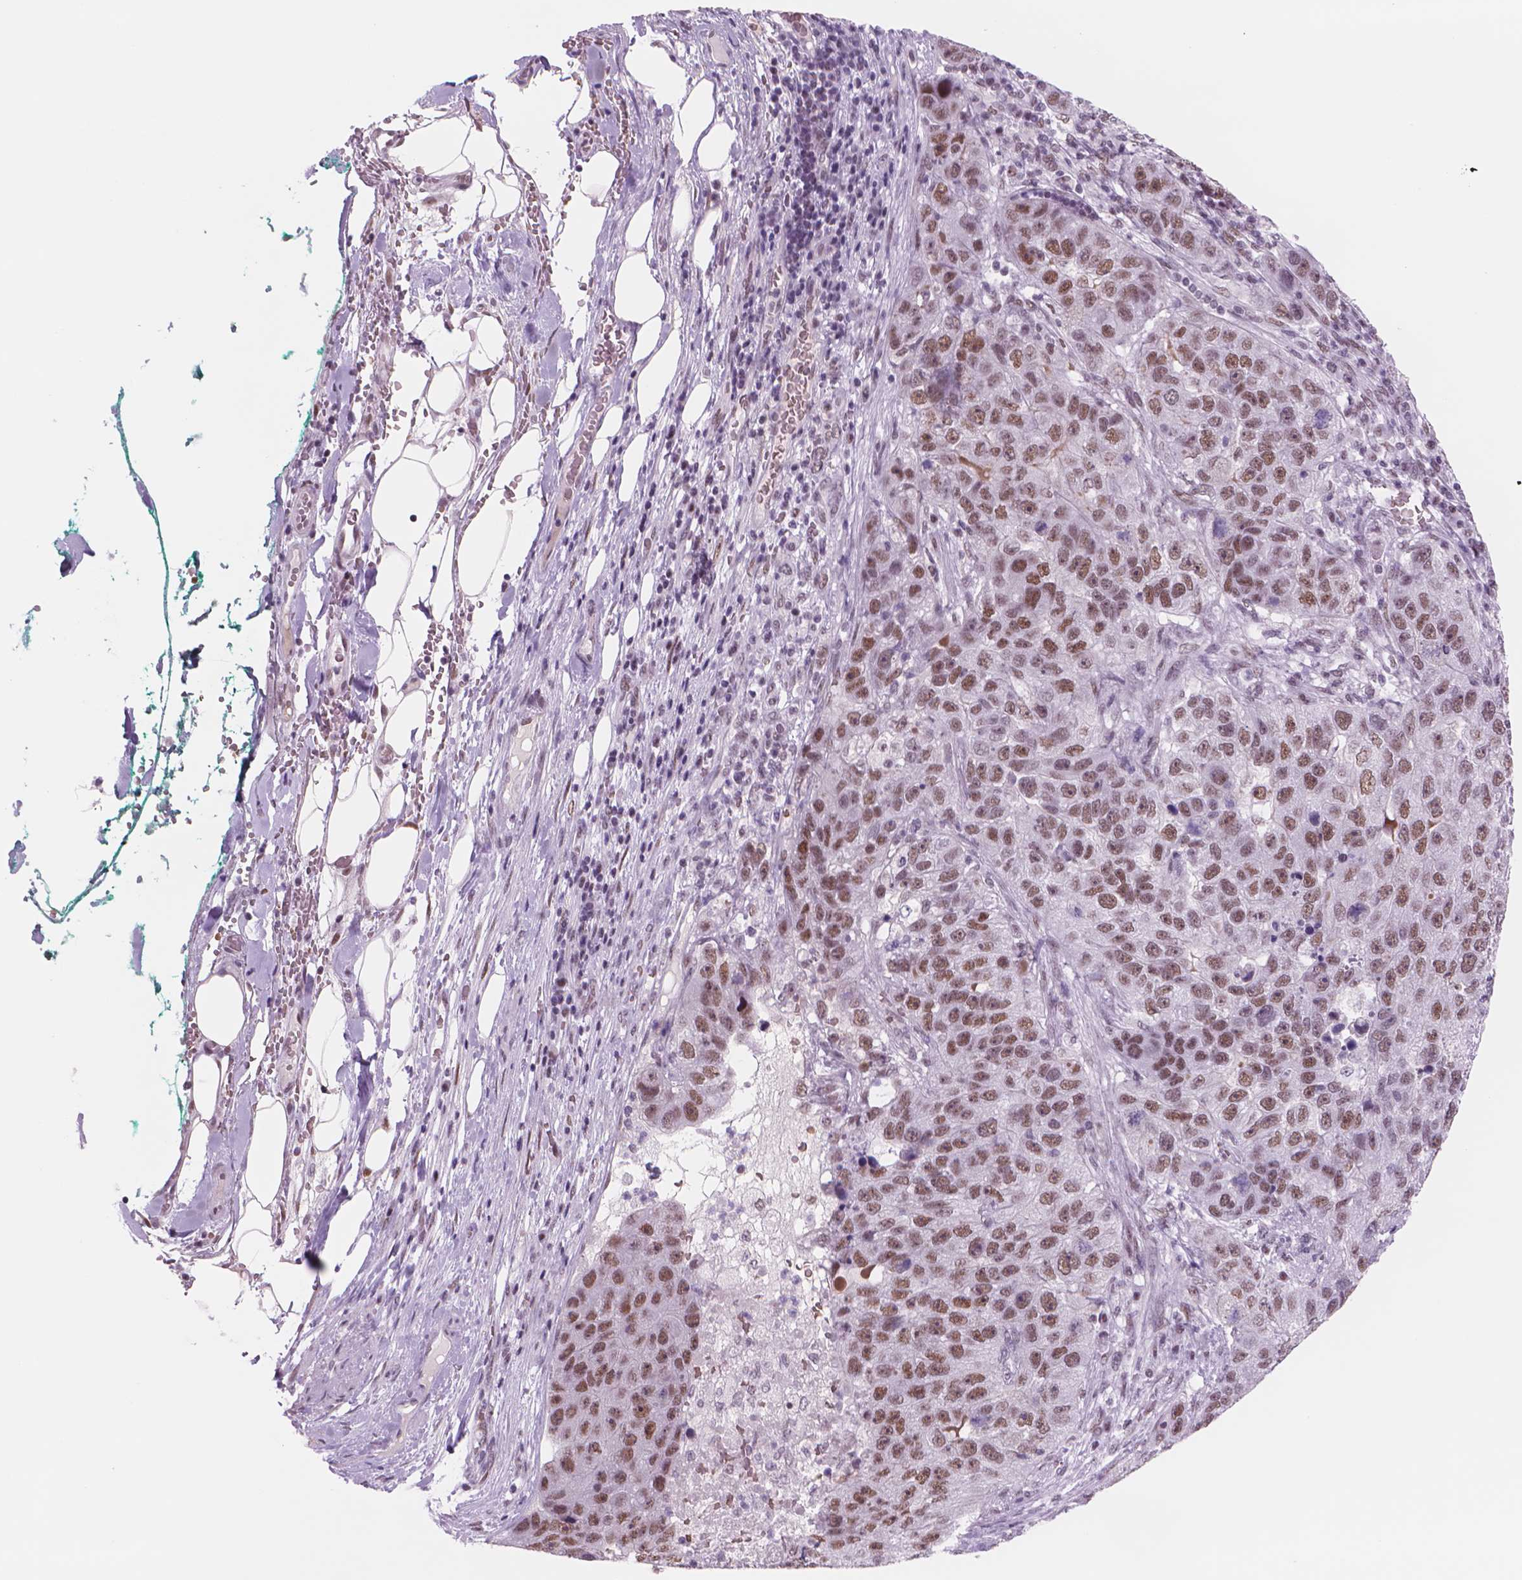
{"staining": {"intensity": "moderate", "quantity": ">75%", "location": "nuclear"}, "tissue": "pancreatic cancer", "cell_type": "Tumor cells", "image_type": "cancer", "snomed": [{"axis": "morphology", "description": "Adenocarcinoma, NOS"}, {"axis": "topography", "description": "Pancreas"}], "caption": "Immunohistochemical staining of pancreatic cancer exhibits moderate nuclear protein staining in about >75% of tumor cells. Immunohistochemistry (ihc) stains the protein of interest in brown and the nuclei are stained blue.", "gene": "POLR3D", "patient": {"sex": "female", "age": 61}}